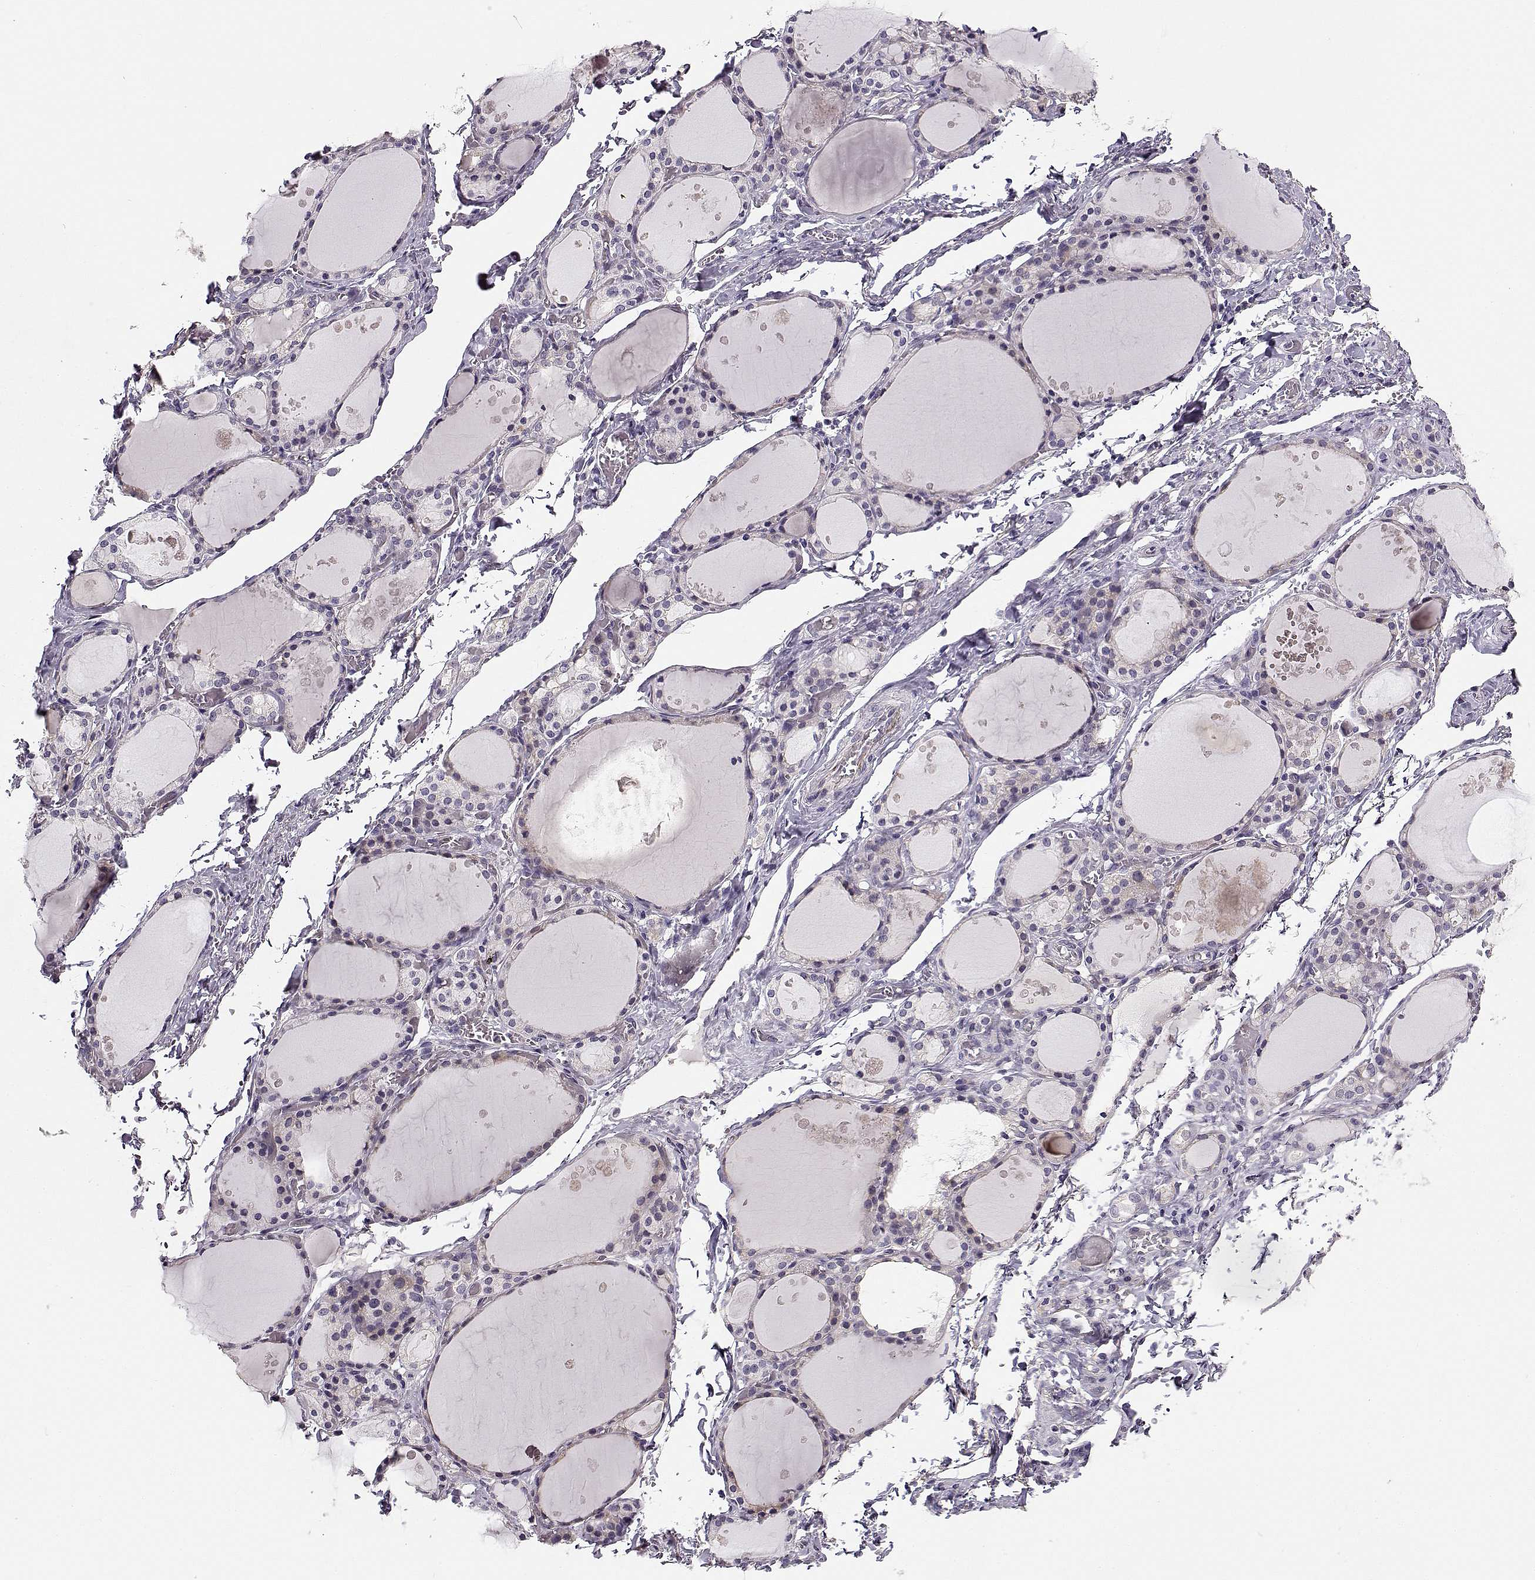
{"staining": {"intensity": "negative", "quantity": "none", "location": "none"}, "tissue": "thyroid gland", "cell_type": "Glandular cells", "image_type": "normal", "snomed": [{"axis": "morphology", "description": "Normal tissue, NOS"}, {"axis": "topography", "description": "Thyroid gland"}], "caption": "Immunohistochemistry of benign thyroid gland exhibits no positivity in glandular cells.", "gene": "TMEM145", "patient": {"sex": "male", "age": 68}}